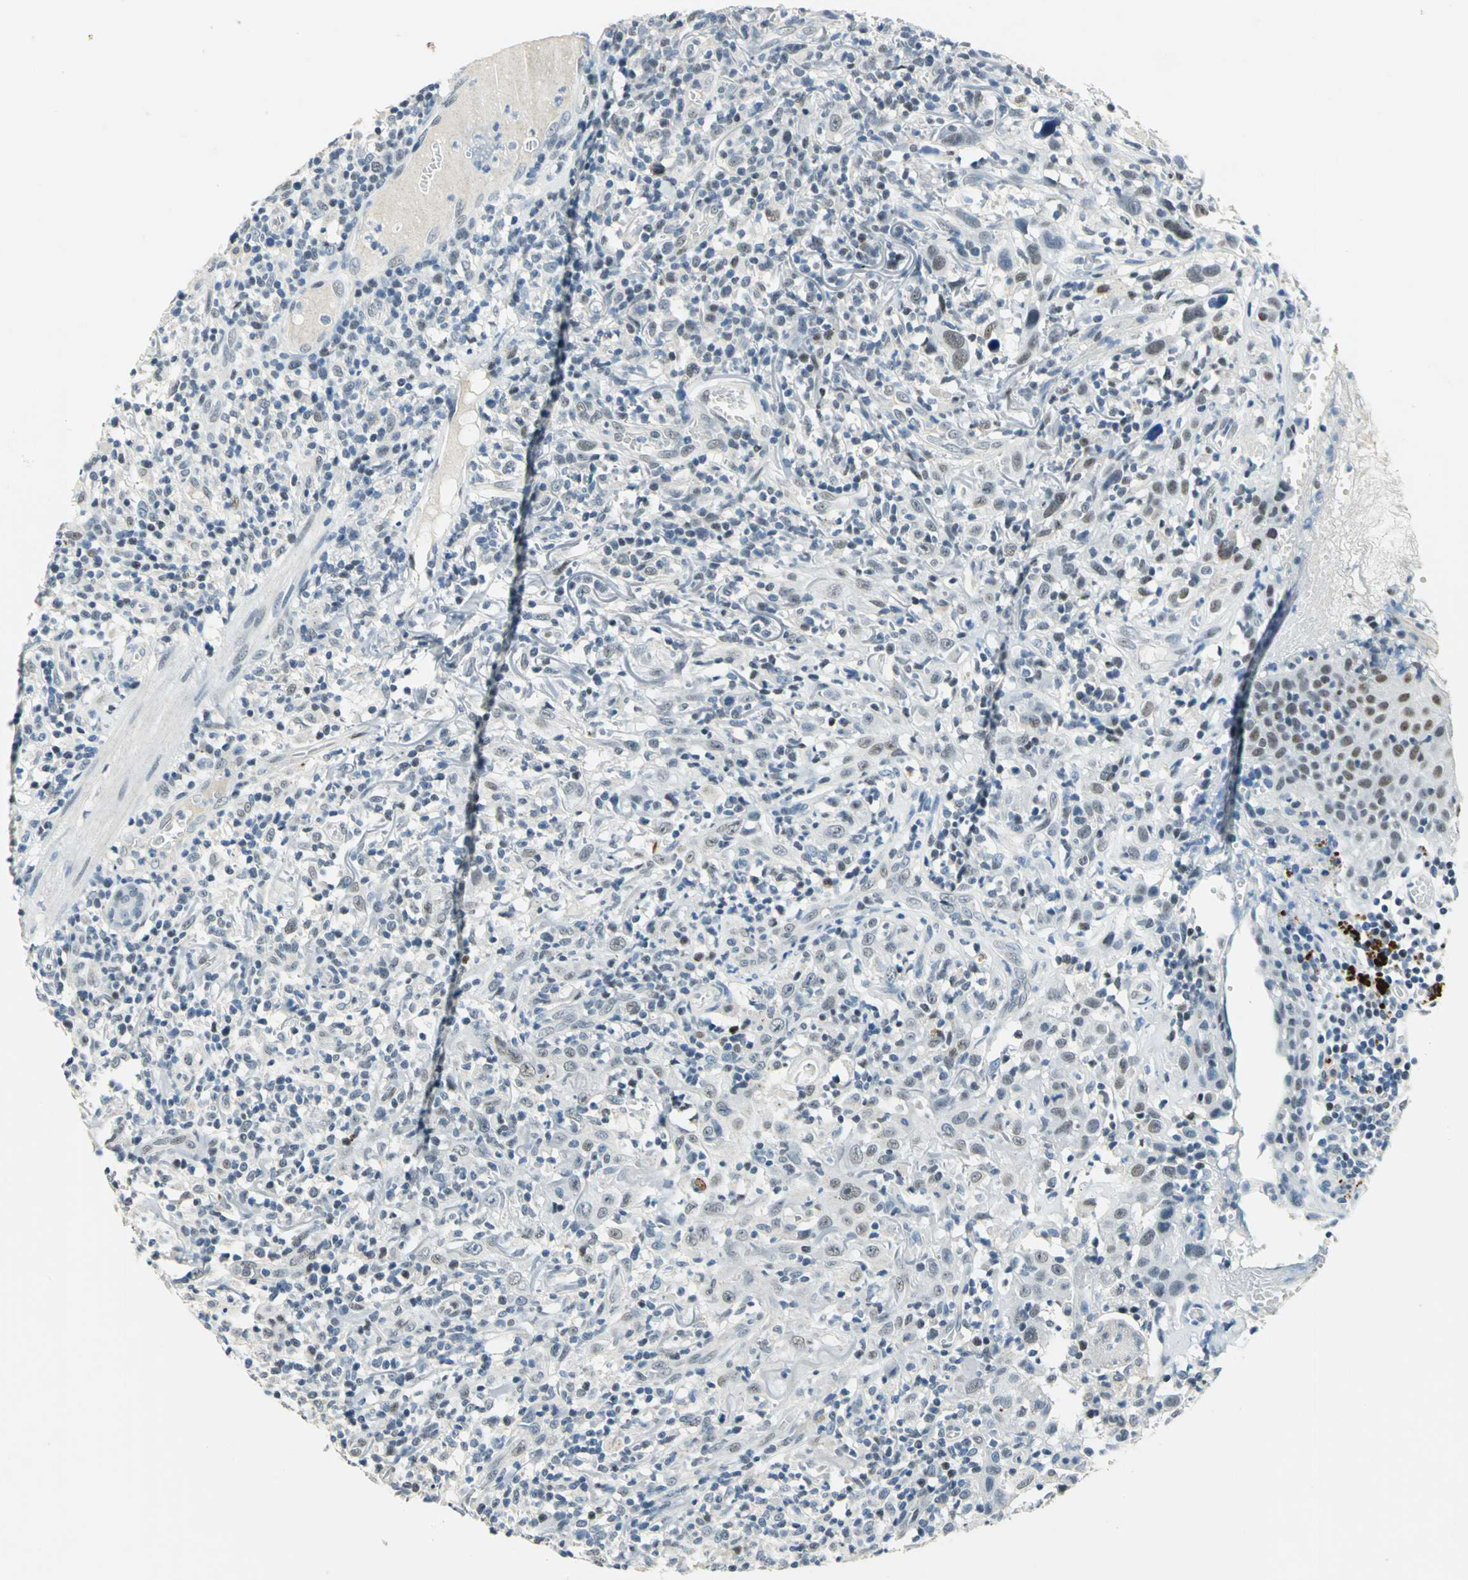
{"staining": {"intensity": "moderate", "quantity": "<25%", "location": "nuclear"}, "tissue": "thyroid cancer", "cell_type": "Tumor cells", "image_type": "cancer", "snomed": [{"axis": "morphology", "description": "Carcinoma, NOS"}, {"axis": "topography", "description": "Thyroid gland"}], "caption": "This is a micrograph of immunohistochemistry (IHC) staining of carcinoma (thyroid), which shows moderate expression in the nuclear of tumor cells.", "gene": "RAD17", "patient": {"sex": "female", "age": 77}}